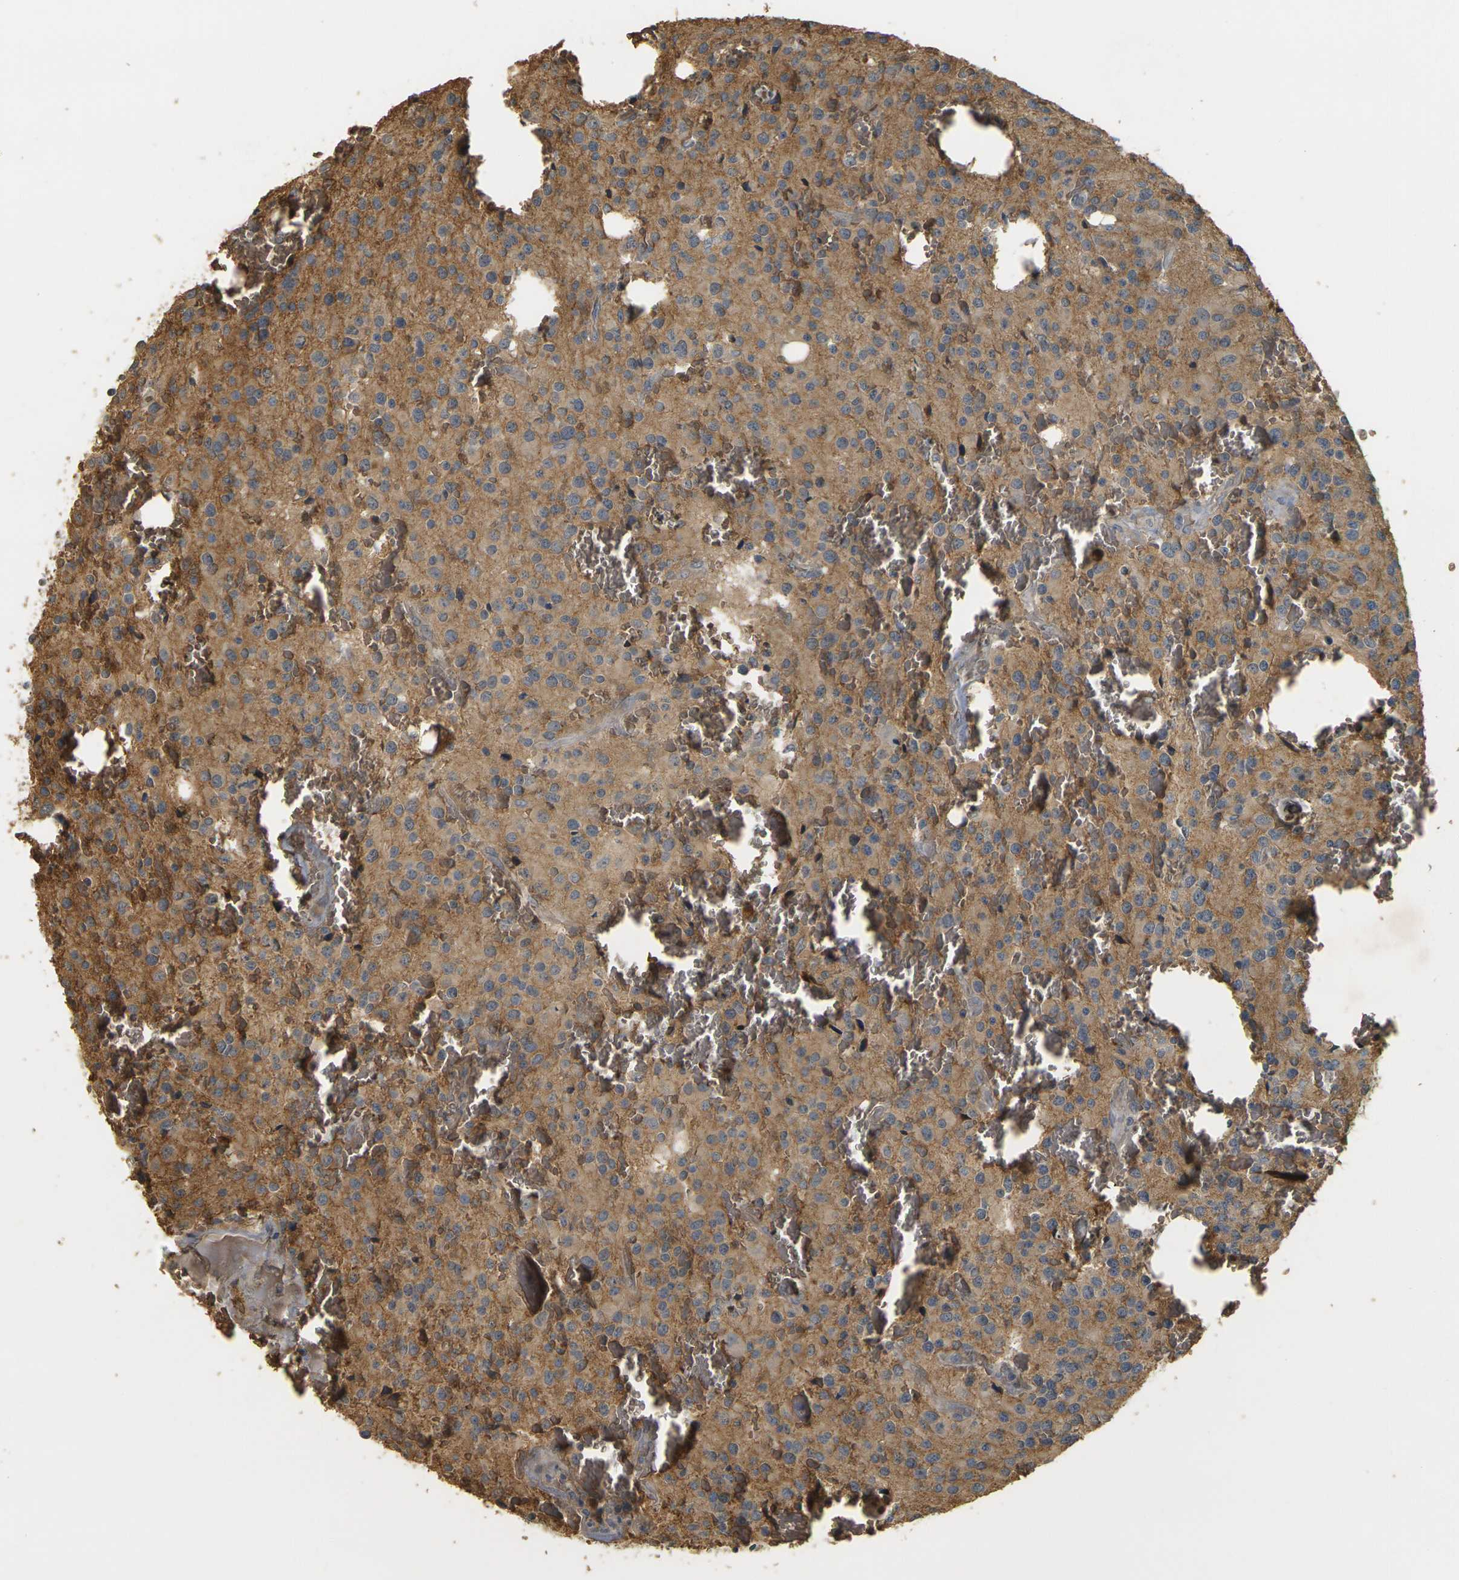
{"staining": {"intensity": "moderate", "quantity": ">75%", "location": "cytoplasmic/membranous"}, "tissue": "glioma", "cell_type": "Tumor cells", "image_type": "cancer", "snomed": [{"axis": "morphology", "description": "Glioma, malignant, Low grade"}, {"axis": "topography", "description": "Brain"}], "caption": "Human malignant low-grade glioma stained for a protein (brown) displays moderate cytoplasmic/membranous positive staining in approximately >75% of tumor cells.", "gene": "MEGF9", "patient": {"sex": "male", "age": 58}}